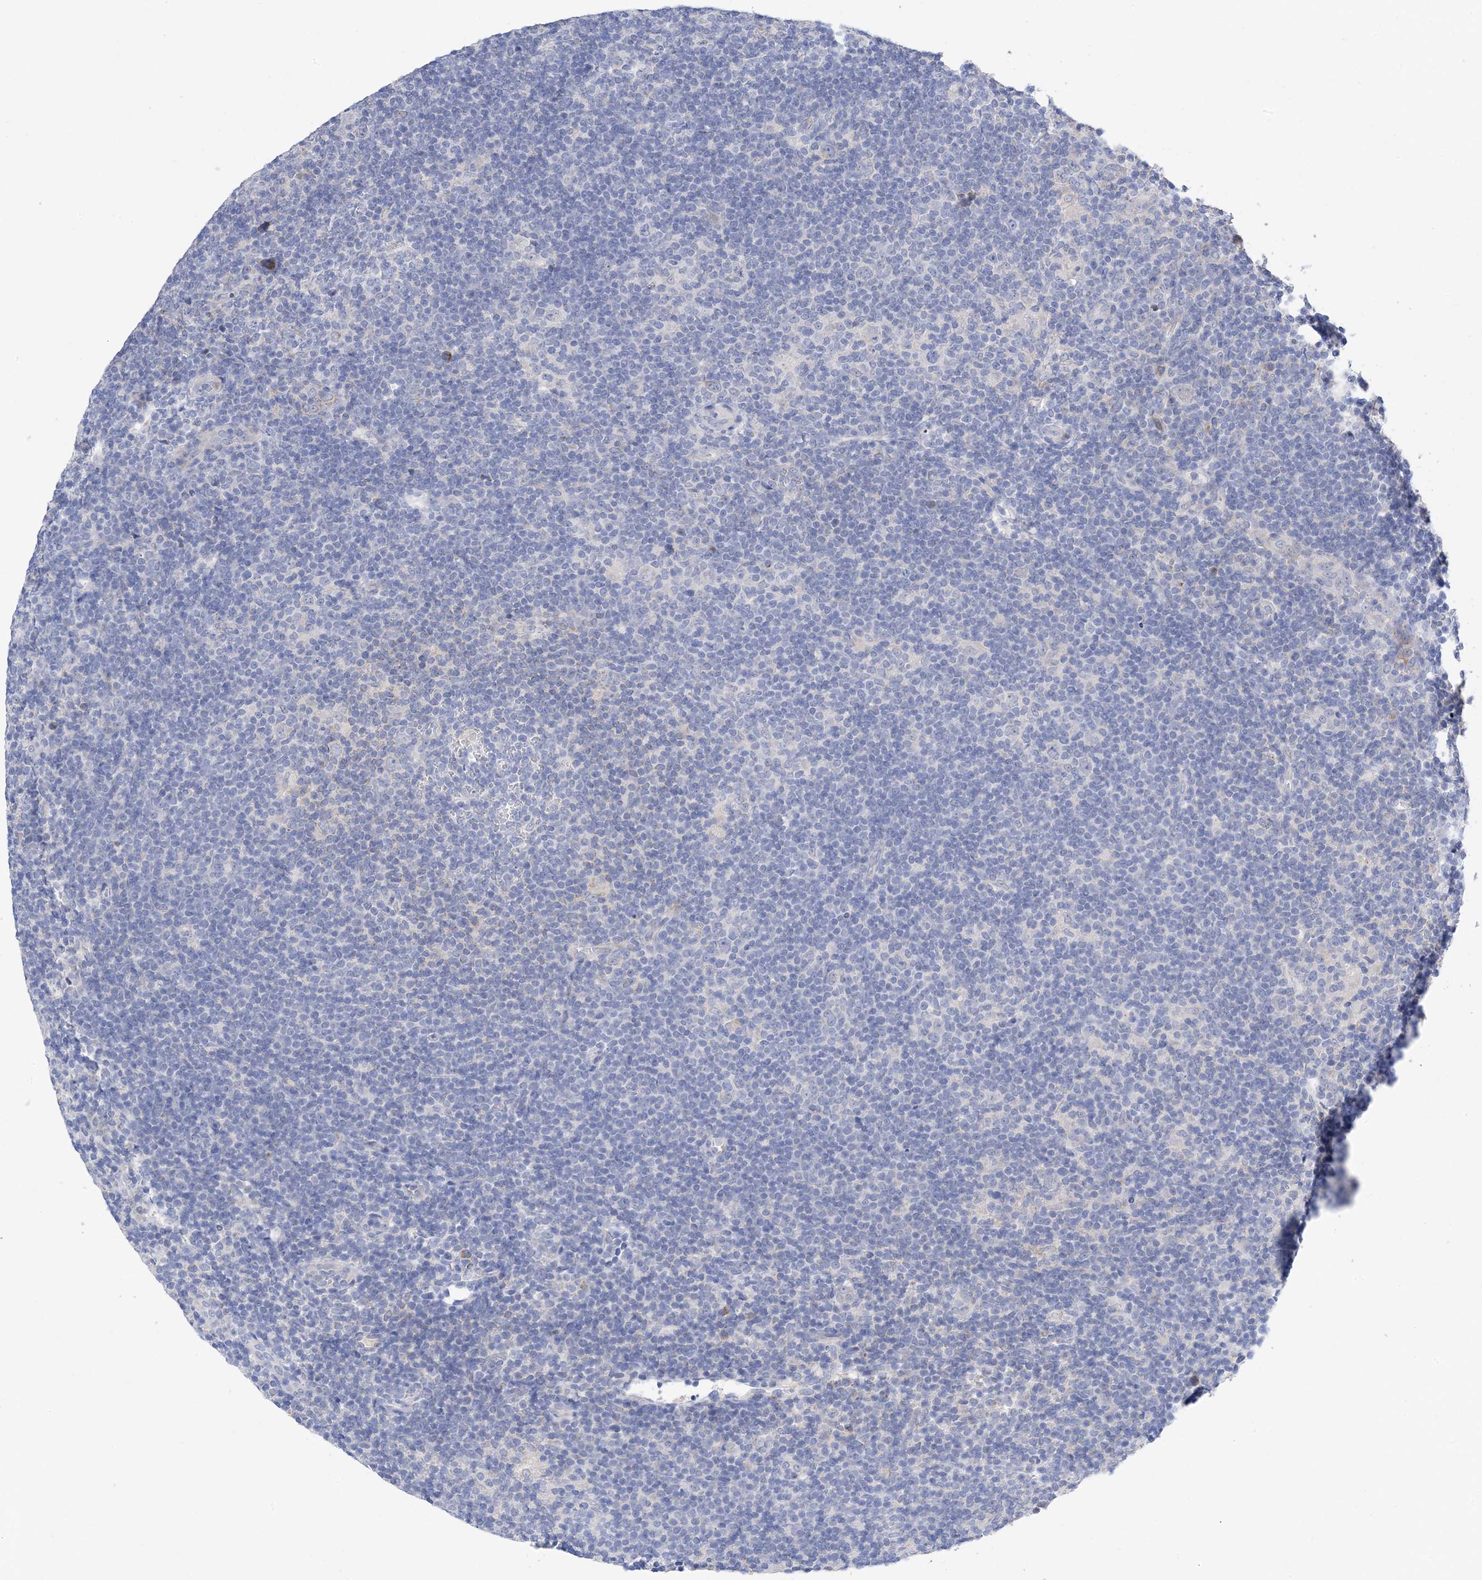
{"staining": {"intensity": "negative", "quantity": "none", "location": "none"}, "tissue": "lymphoma", "cell_type": "Tumor cells", "image_type": "cancer", "snomed": [{"axis": "morphology", "description": "Hodgkin's disease, NOS"}, {"axis": "topography", "description": "Lymph node"}], "caption": "High magnification brightfield microscopy of lymphoma stained with DAB (brown) and counterstained with hematoxylin (blue): tumor cells show no significant staining.", "gene": "PLK4", "patient": {"sex": "female", "age": 57}}